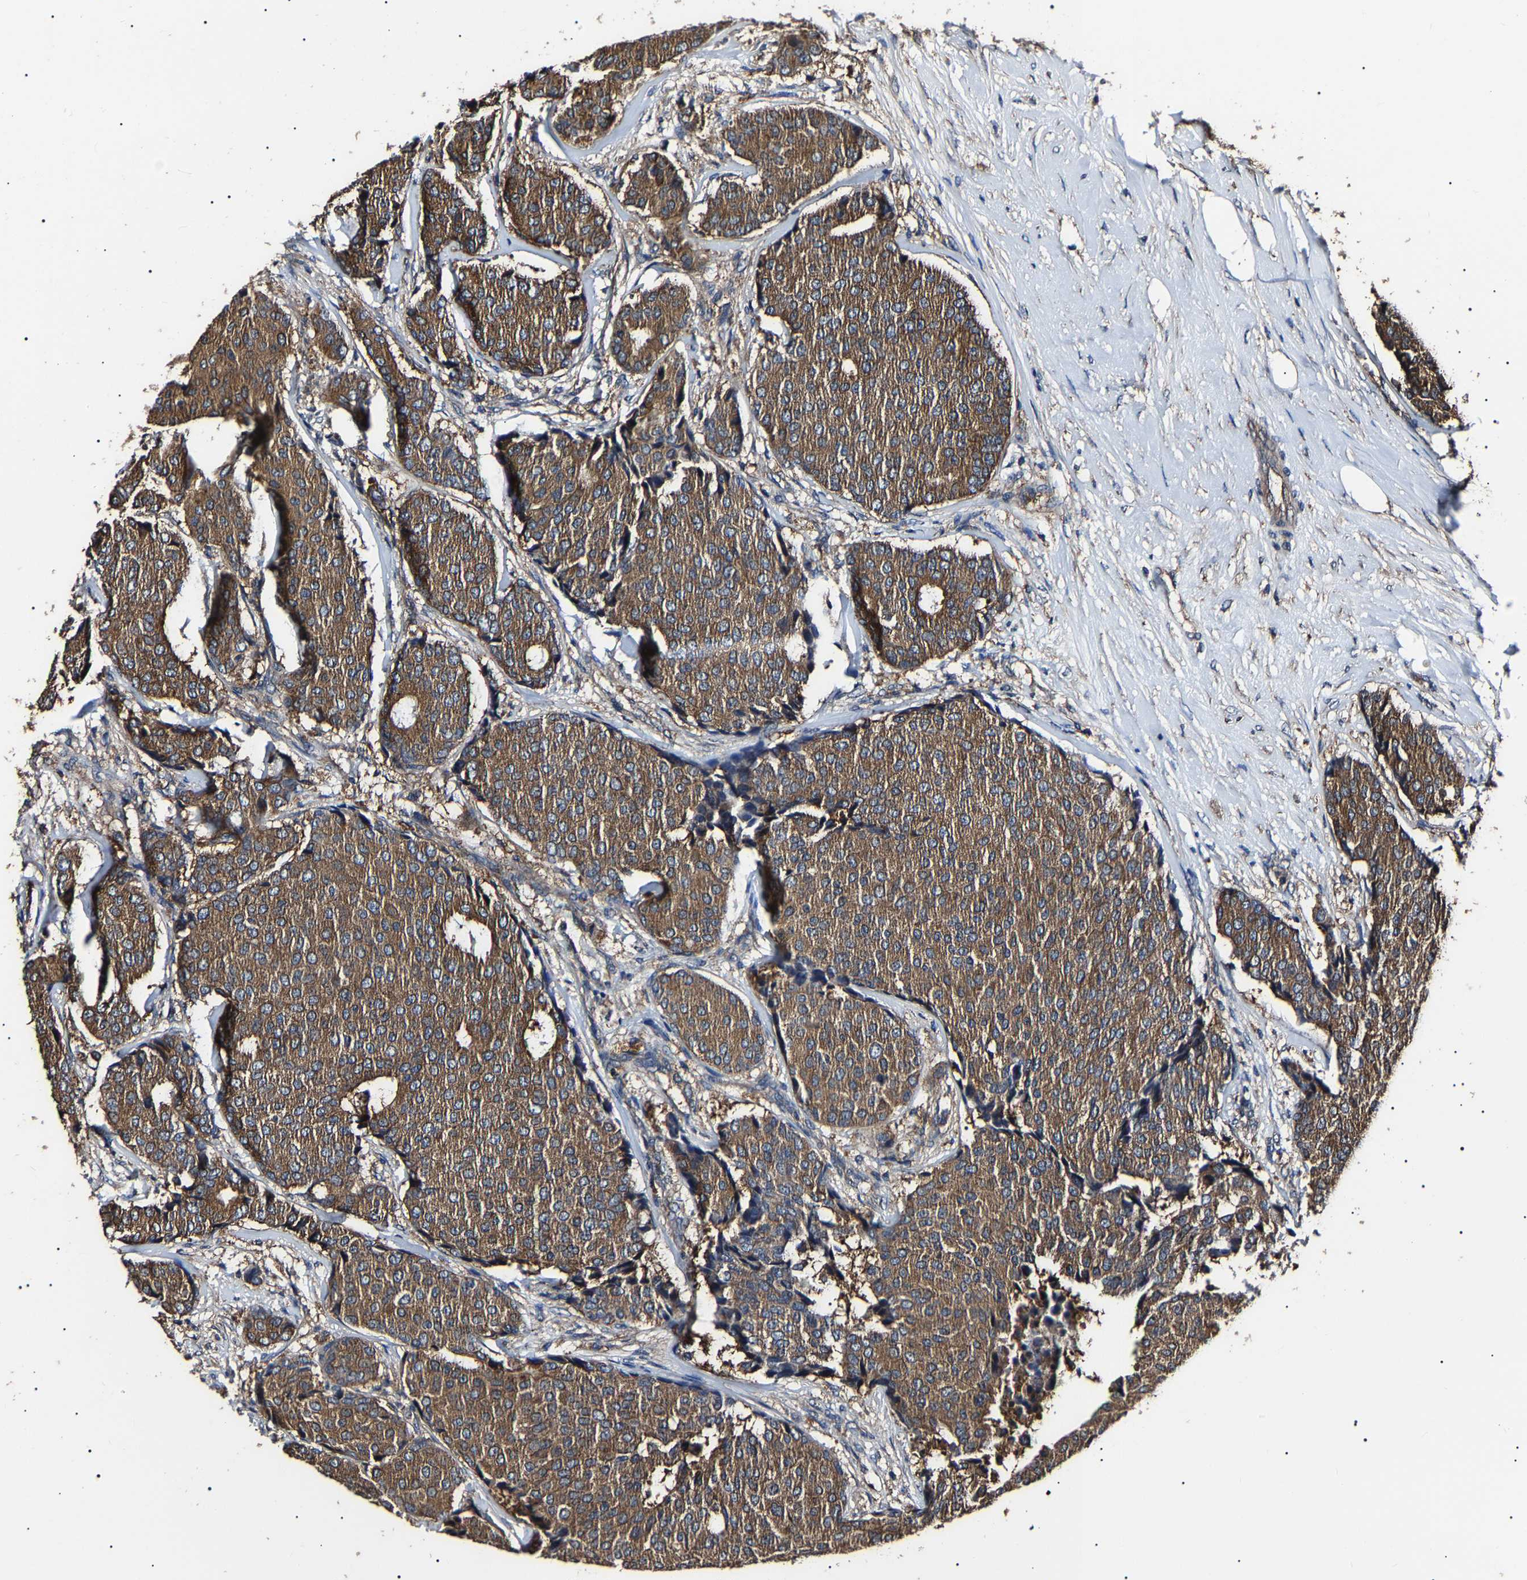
{"staining": {"intensity": "moderate", "quantity": ">75%", "location": "cytoplasmic/membranous"}, "tissue": "breast cancer", "cell_type": "Tumor cells", "image_type": "cancer", "snomed": [{"axis": "morphology", "description": "Duct carcinoma"}, {"axis": "topography", "description": "Breast"}], "caption": "Moderate cytoplasmic/membranous positivity for a protein is present in approximately >75% of tumor cells of infiltrating ductal carcinoma (breast) using immunohistochemistry (IHC).", "gene": "CCT8", "patient": {"sex": "female", "age": 75}}